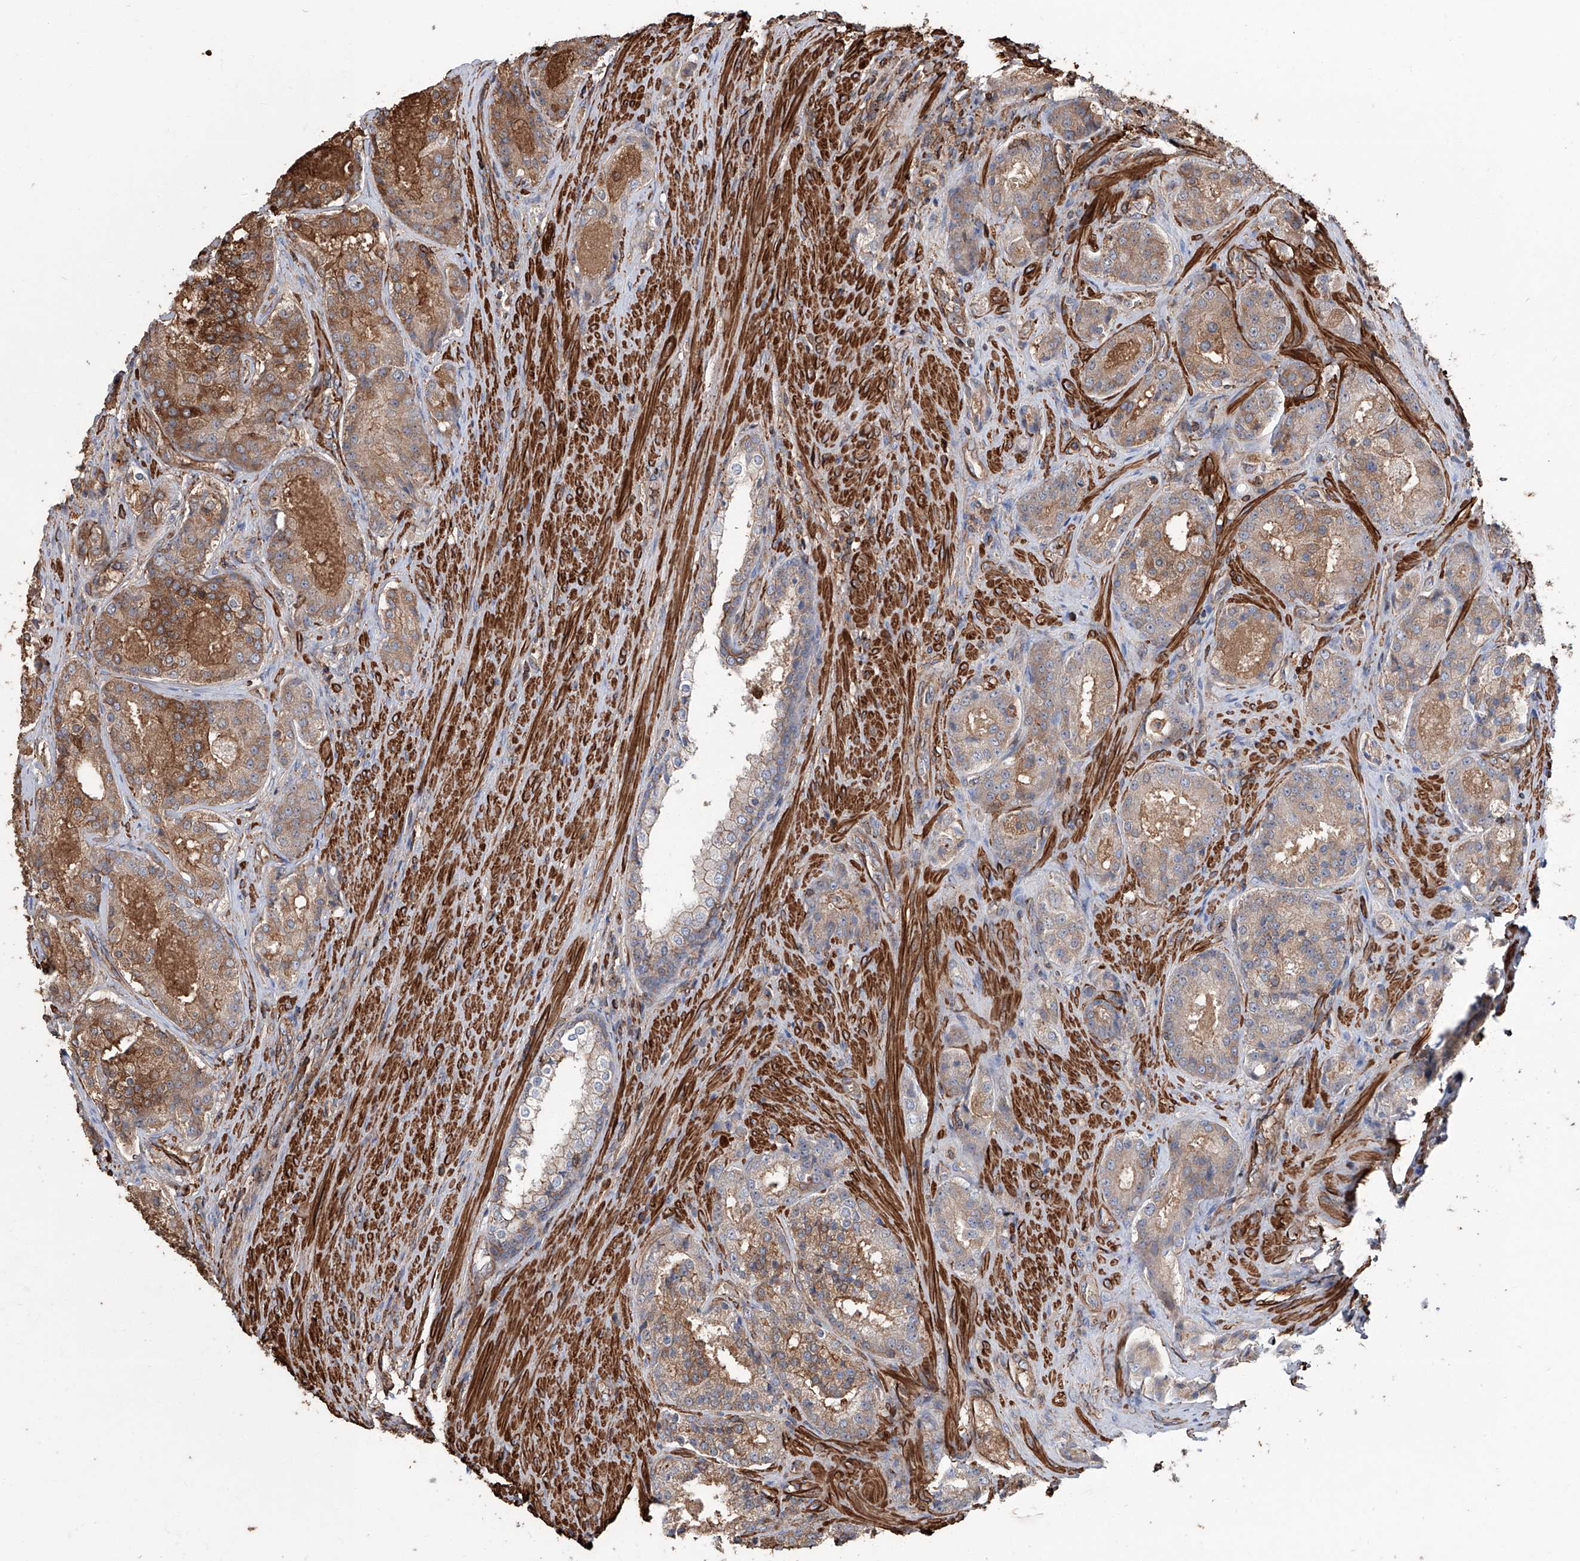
{"staining": {"intensity": "moderate", "quantity": ">75%", "location": "cytoplasmic/membranous"}, "tissue": "prostate cancer", "cell_type": "Tumor cells", "image_type": "cancer", "snomed": [{"axis": "morphology", "description": "Adenocarcinoma, High grade"}, {"axis": "topography", "description": "Prostate"}], "caption": "Prostate adenocarcinoma (high-grade) stained with DAB IHC demonstrates medium levels of moderate cytoplasmic/membranous positivity in about >75% of tumor cells.", "gene": "PIEZO2", "patient": {"sex": "male", "age": 60}}